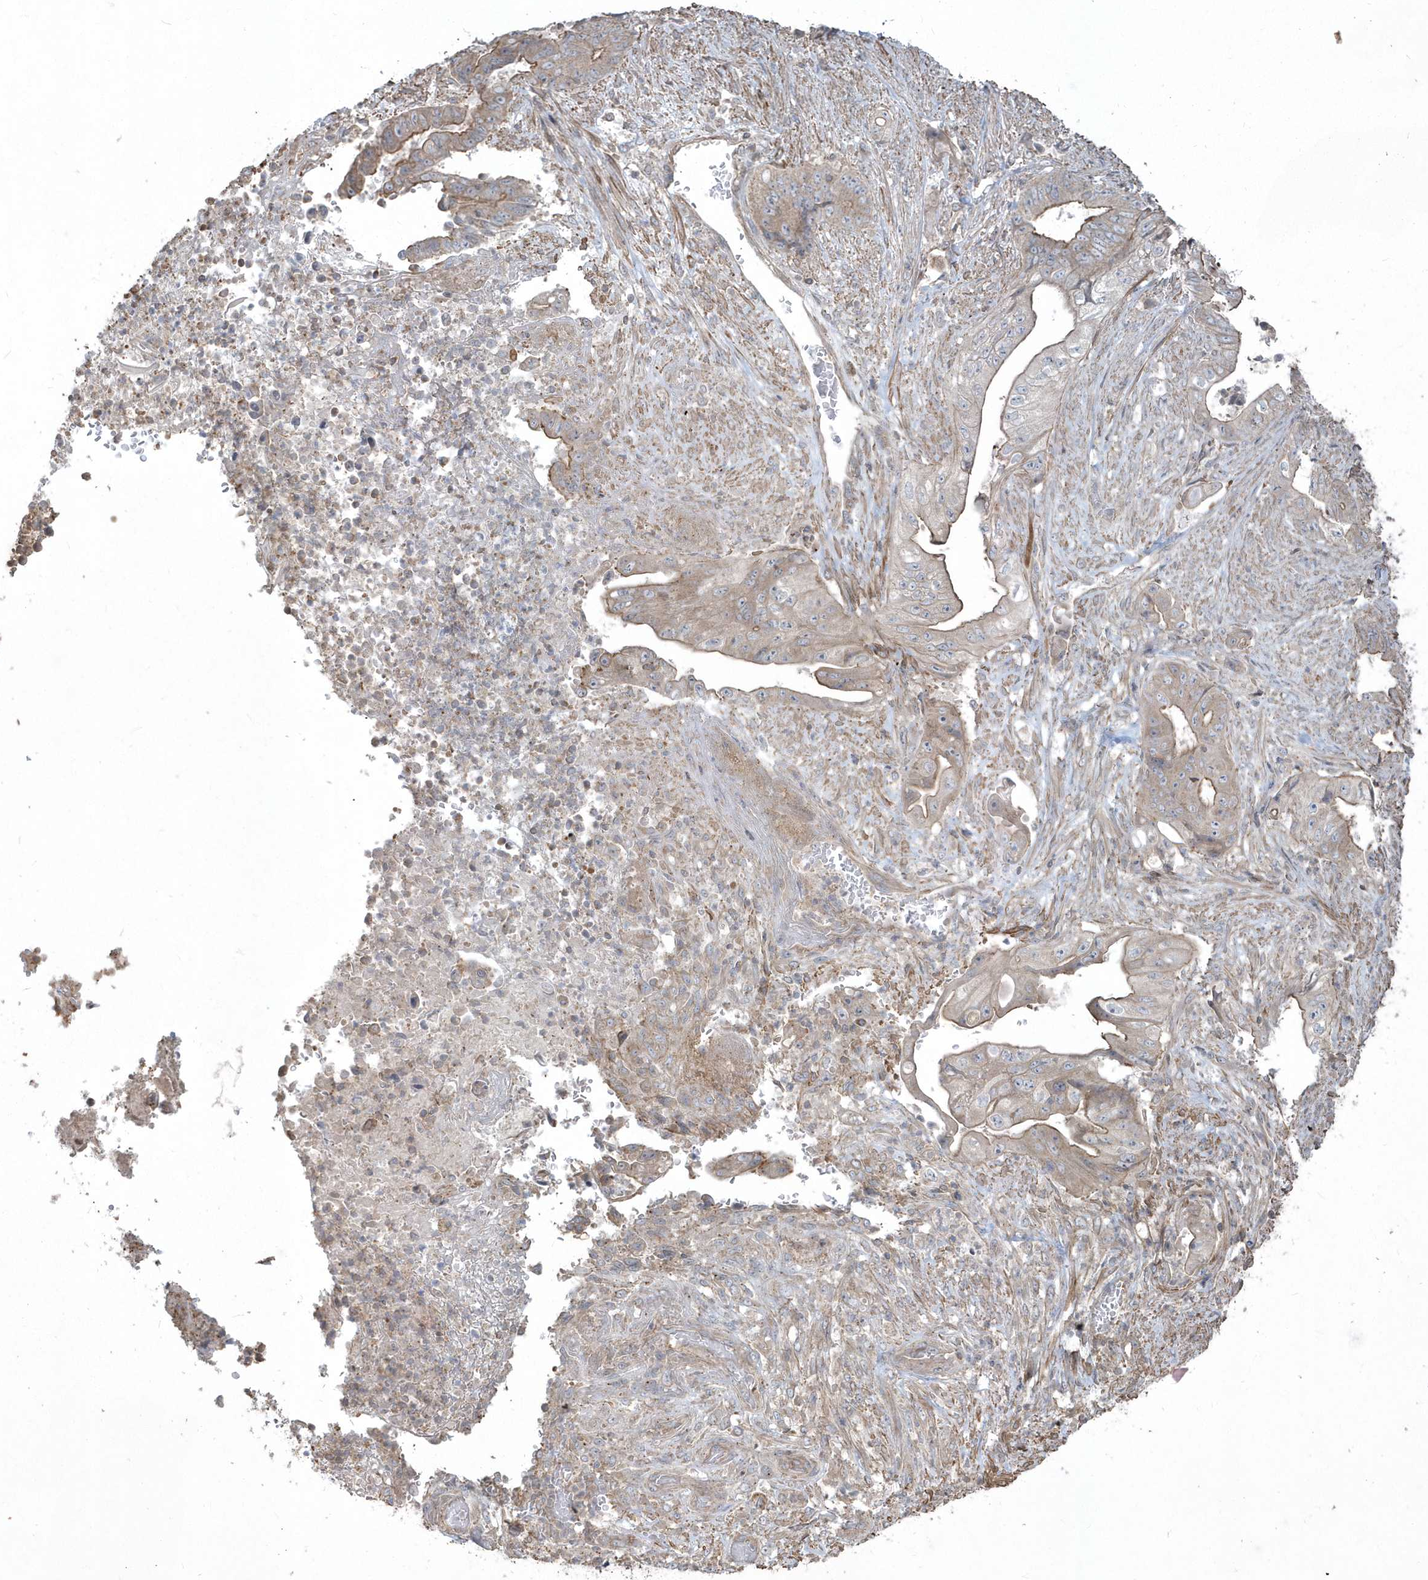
{"staining": {"intensity": "weak", "quantity": "25%-75%", "location": "cytoplasmic/membranous"}, "tissue": "stomach cancer", "cell_type": "Tumor cells", "image_type": "cancer", "snomed": [{"axis": "morphology", "description": "Adenocarcinoma, NOS"}, {"axis": "topography", "description": "Stomach"}], "caption": "Brown immunohistochemical staining in human stomach cancer demonstrates weak cytoplasmic/membranous staining in approximately 25%-75% of tumor cells.", "gene": "ARMC8", "patient": {"sex": "female", "age": 73}}